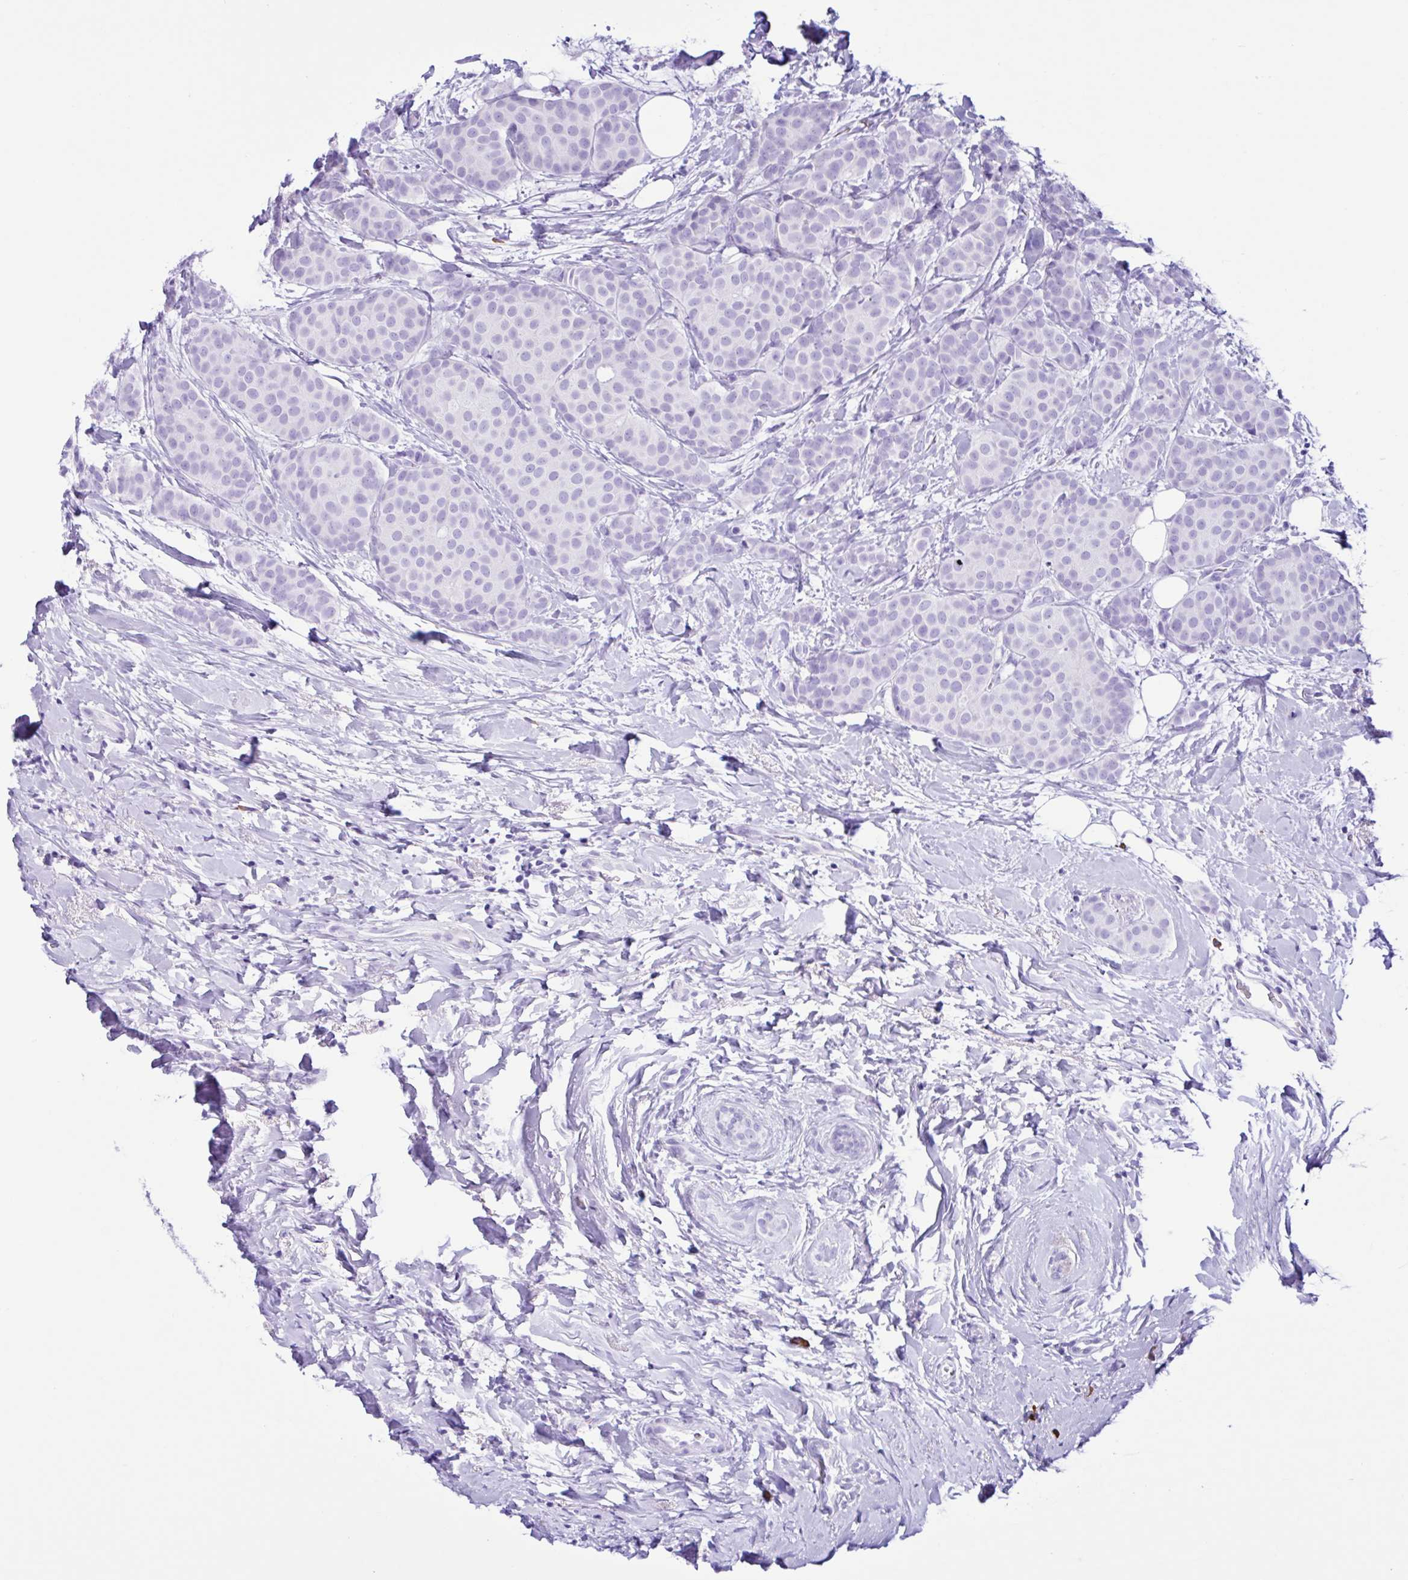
{"staining": {"intensity": "negative", "quantity": "none", "location": "none"}, "tissue": "breast cancer", "cell_type": "Tumor cells", "image_type": "cancer", "snomed": [{"axis": "morphology", "description": "Duct carcinoma"}, {"axis": "topography", "description": "Breast"}], "caption": "High power microscopy image of an immunohistochemistry (IHC) image of breast cancer, revealing no significant positivity in tumor cells.", "gene": "PIGF", "patient": {"sex": "female", "age": 70}}